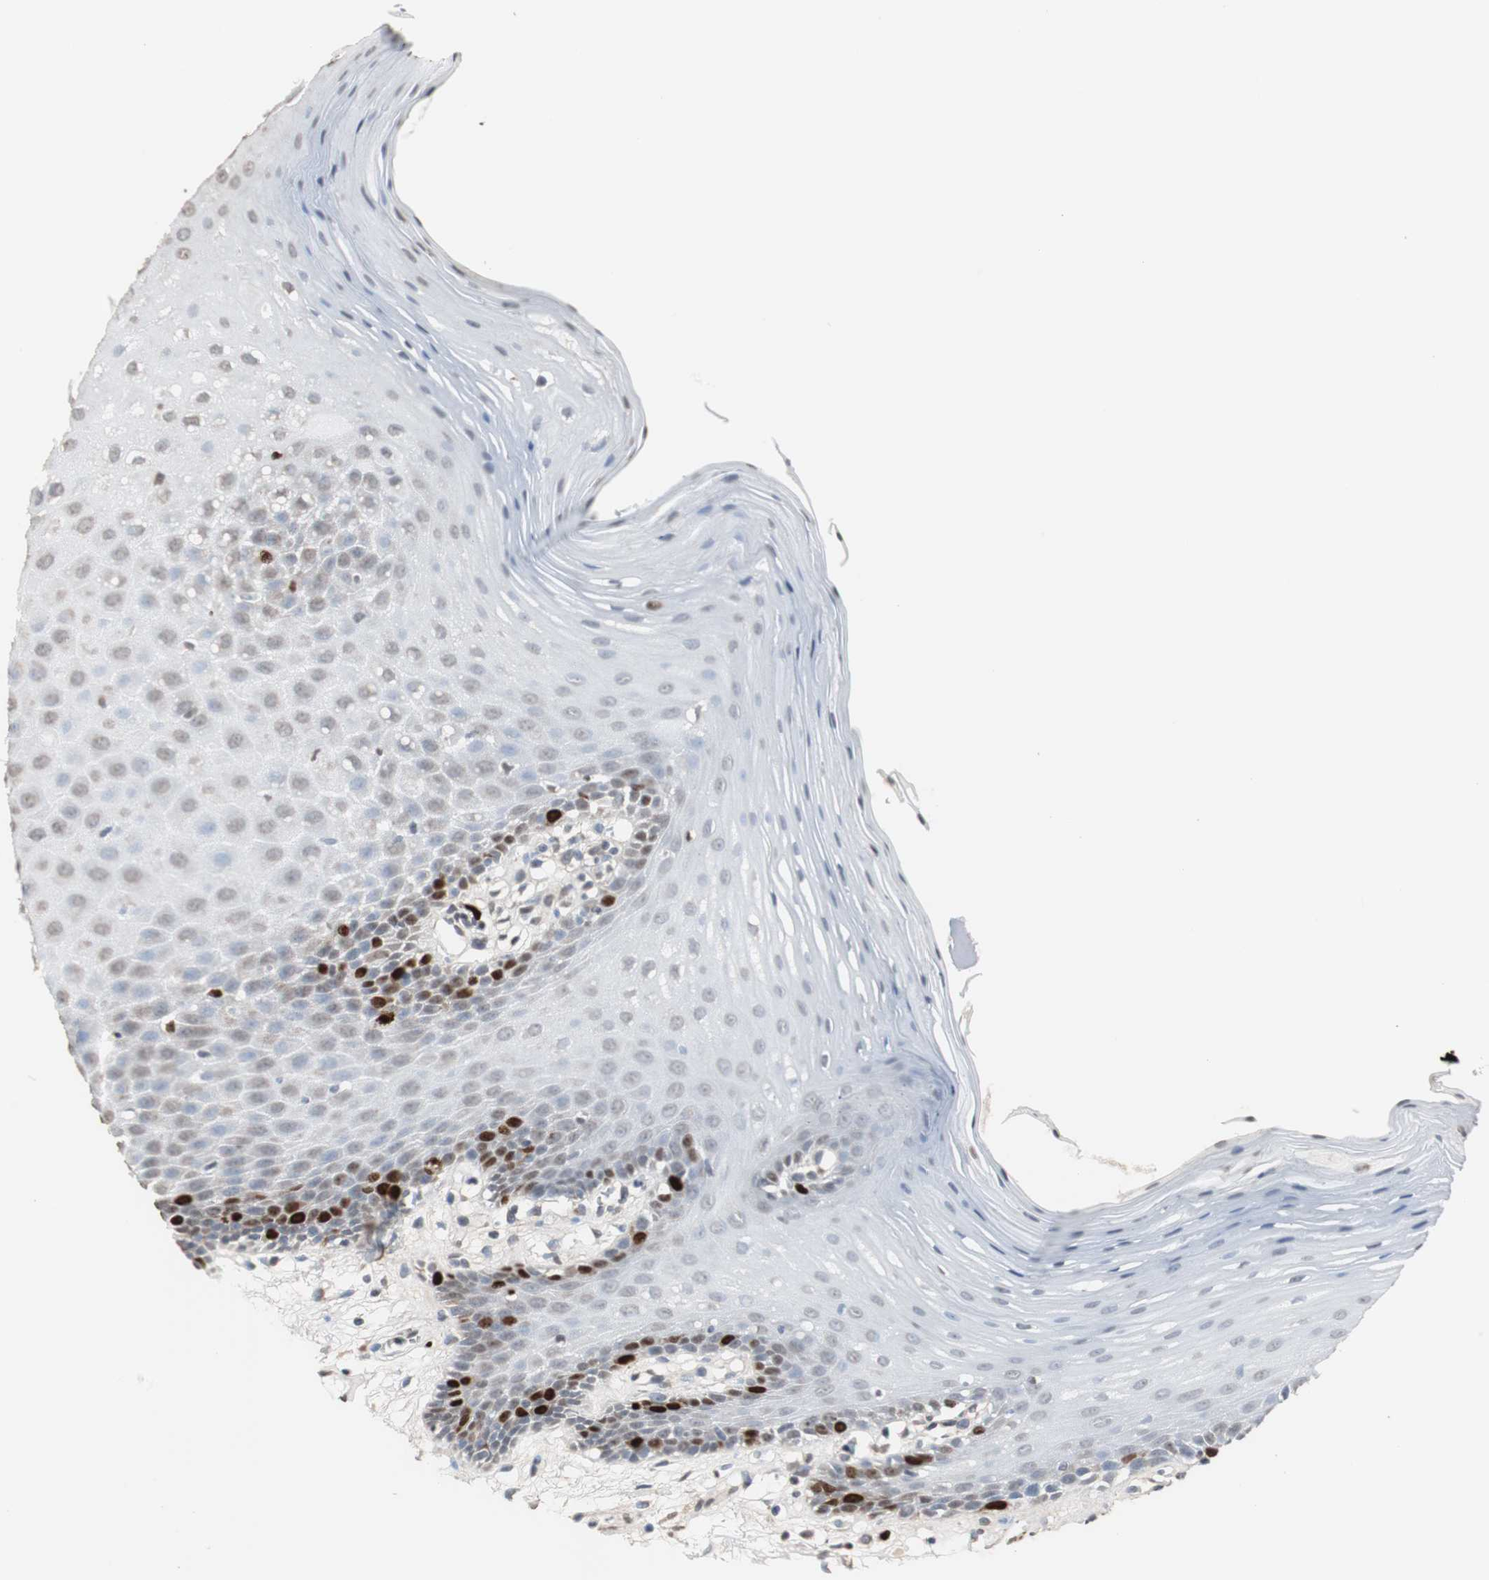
{"staining": {"intensity": "strong", "quantity": "<25%", "location": "nuclear"}, "tissue": "oral mucosa", "cell_type": "Squamous epithelial cells", "image_type": "normal", "snomed": [{"axis": "morphology", "description": "Normal tissue, NOS"}, {"axis": "morphology", "description": "Squamous cell carcinoma, NOS"}, {"axis": "topography", "description": "Skeletal muscle"}, {"axis": "topography", "description": "Oral tissue"}, {"axis": "topography", "description": "Head-Neck"}], "caption": "Protein expression analysis of unremarkable human oral mucosa reveals strong nuclear staining in approximately <25% of squamous epithelial cells. The staining was performed using DAB to visualize the protein expression in brown, while the nuclei were stained in blue with hematoxylin (Magnification: 20x).", "gene": "TOP2A", "patient": {"sex": "male", "age": 71}}